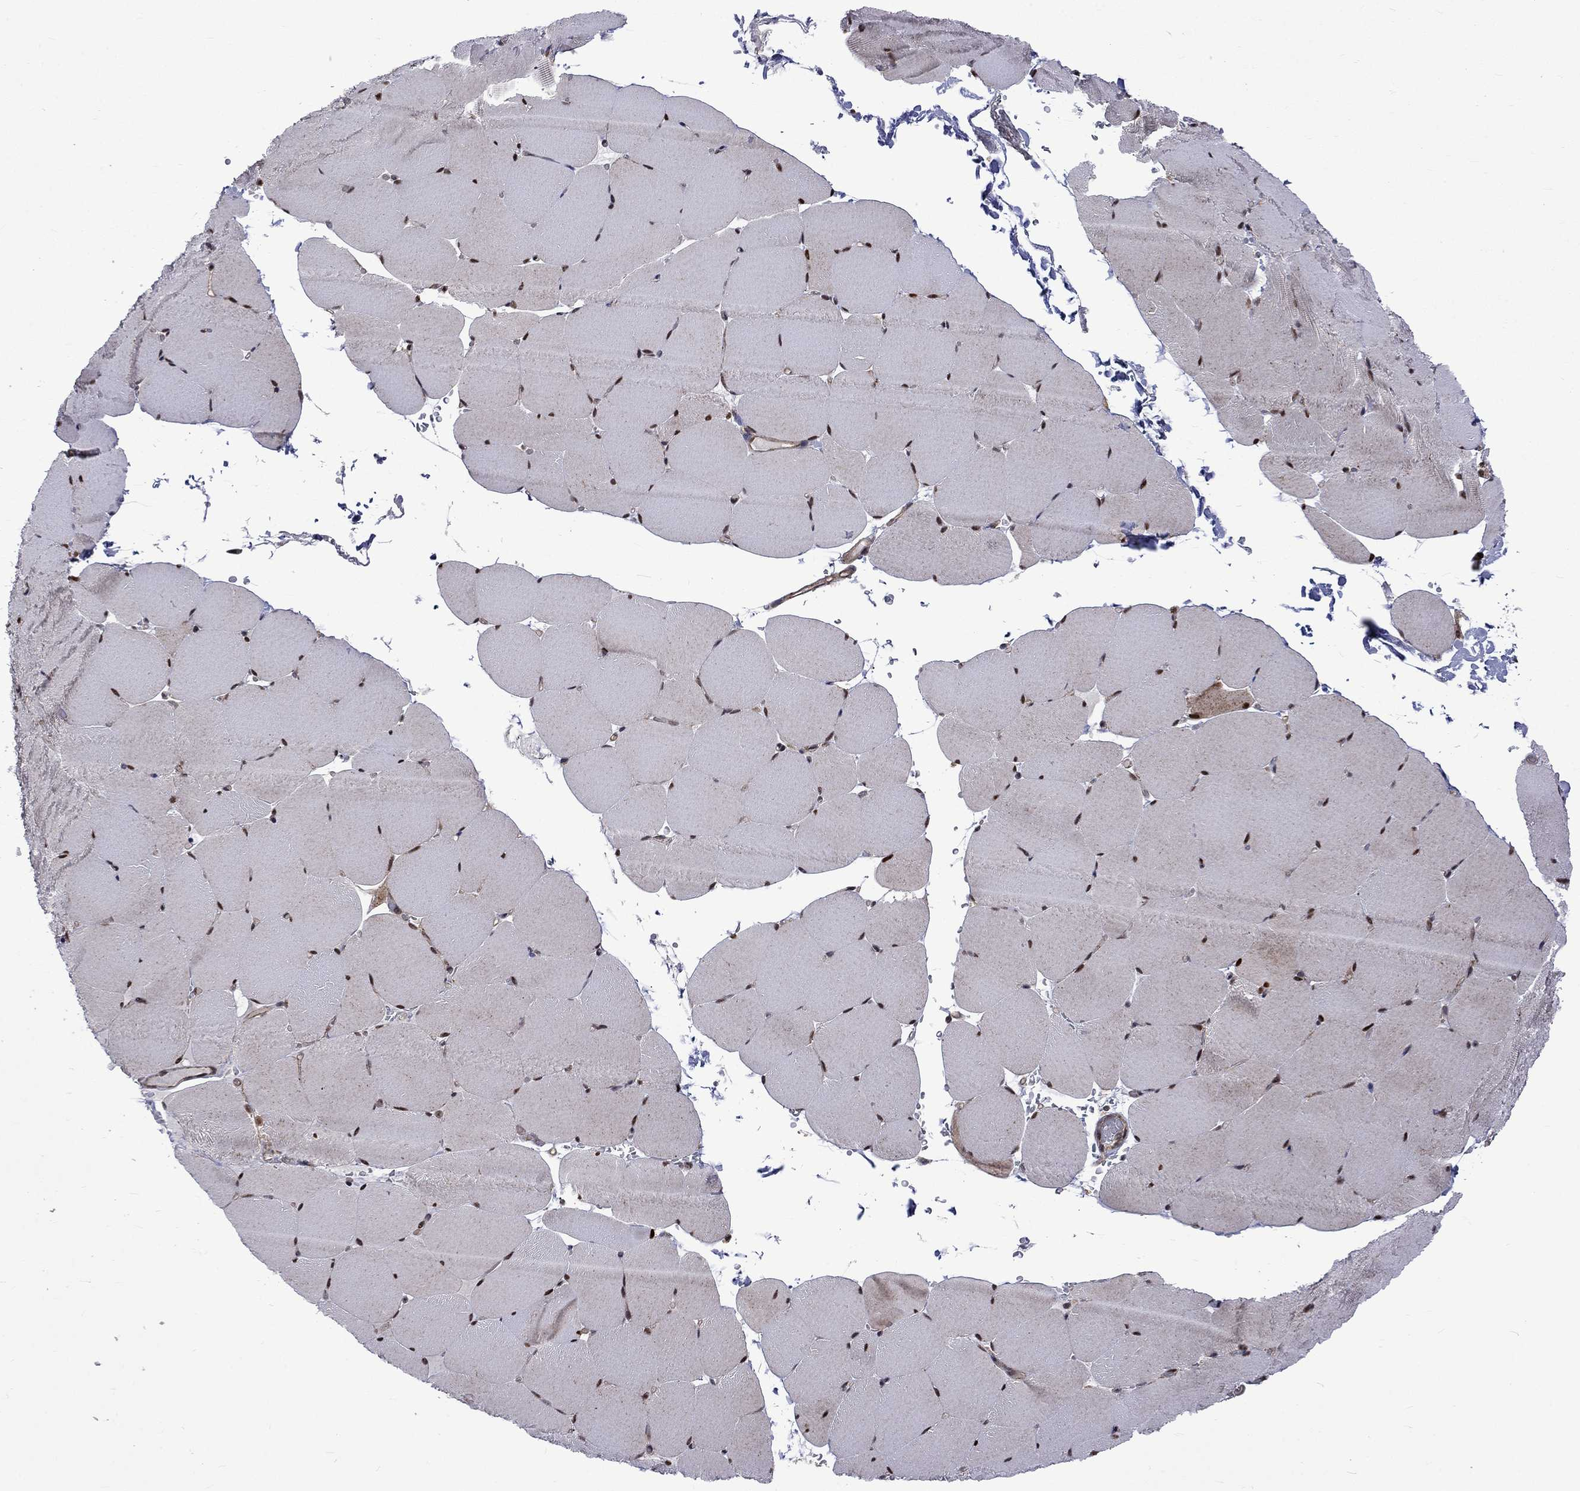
{"staining": {"intensity": "strong", "quantity": ">75%", "location": "nuclear"}, "tissue": "skeletal muscle", "cell_type": "Myocytes", "image_type": "normal", "snomed": [{"axis": "morphology", "description": "Normal tissue, NOS"}, {"axis": "topography", "description": "Skeletal muscle"}], "caption": "An immunohistochemistry image of unremarkable tissue is shown. Protein staining in brown shows strong nuclear positivity in skeletal muscle within myocytes. The staining is performed using DAB brown chromogen to label protein expression. The nuclei are counter-stained blue using hematoxylin.", "gene": "KPNA3", "patient": {"sex": "female", "age": 37}}